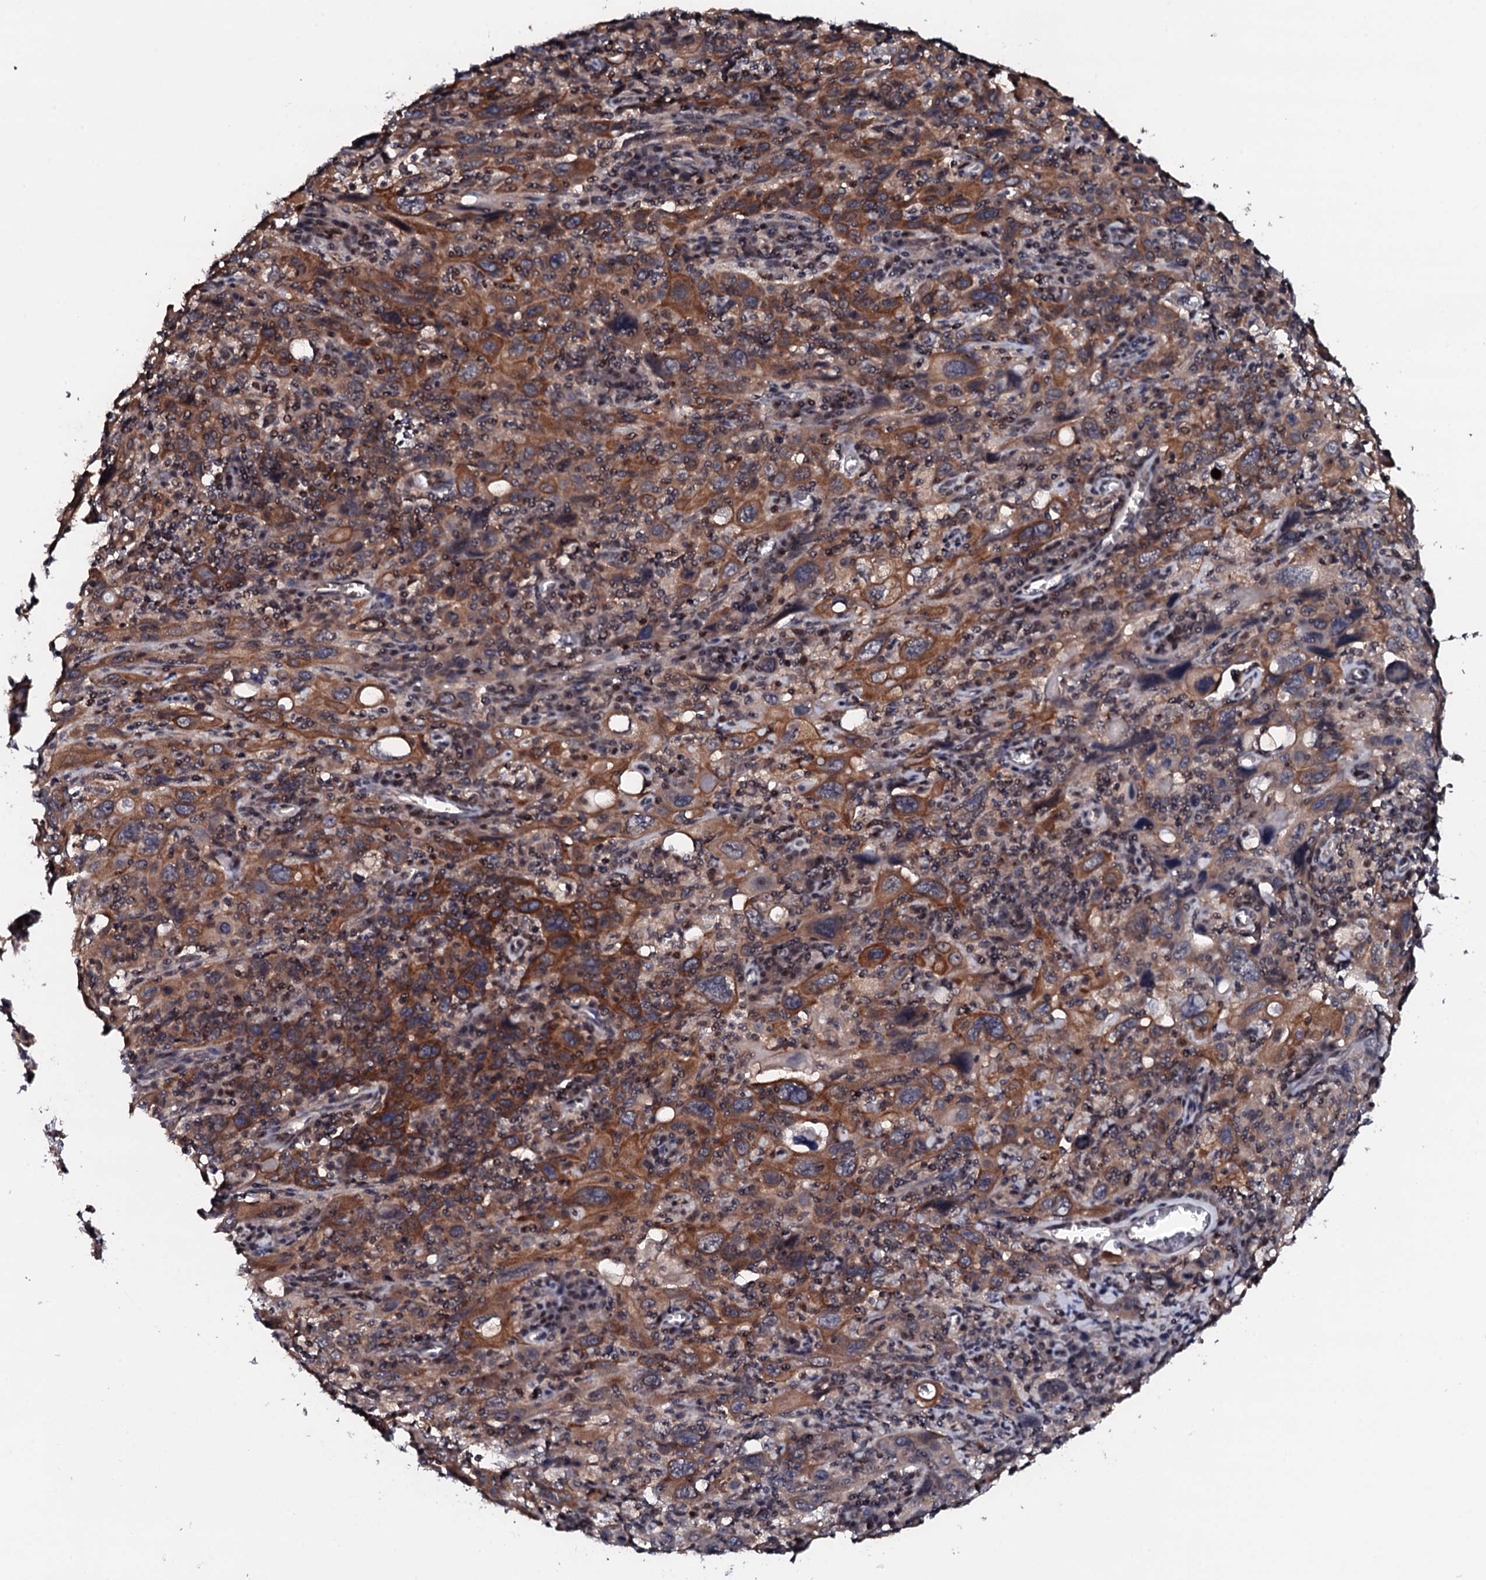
{"staining": {"intensity": "moderate", "quantity": ">75%", "location": "cytoplasmic/membranous"}, "tissue": "cervical cancer", "cell_type": "Tumor cells", "image_type": "cancer", "snomed": [{"axis": "morphology", "description": "Squamous cell carcinoma, NOS"}, {"axis": "topography", "description": "Cervix"}], "caption": "A micrograph showing moderate cytoplasmic/membranous positivity in about >75% of tumor cells in cervical squamous cell carcinoma, as visualized by brown immunohistochemical staining.", "gene": "EDC3", "patient": {"sex": "female", "age": 46}}